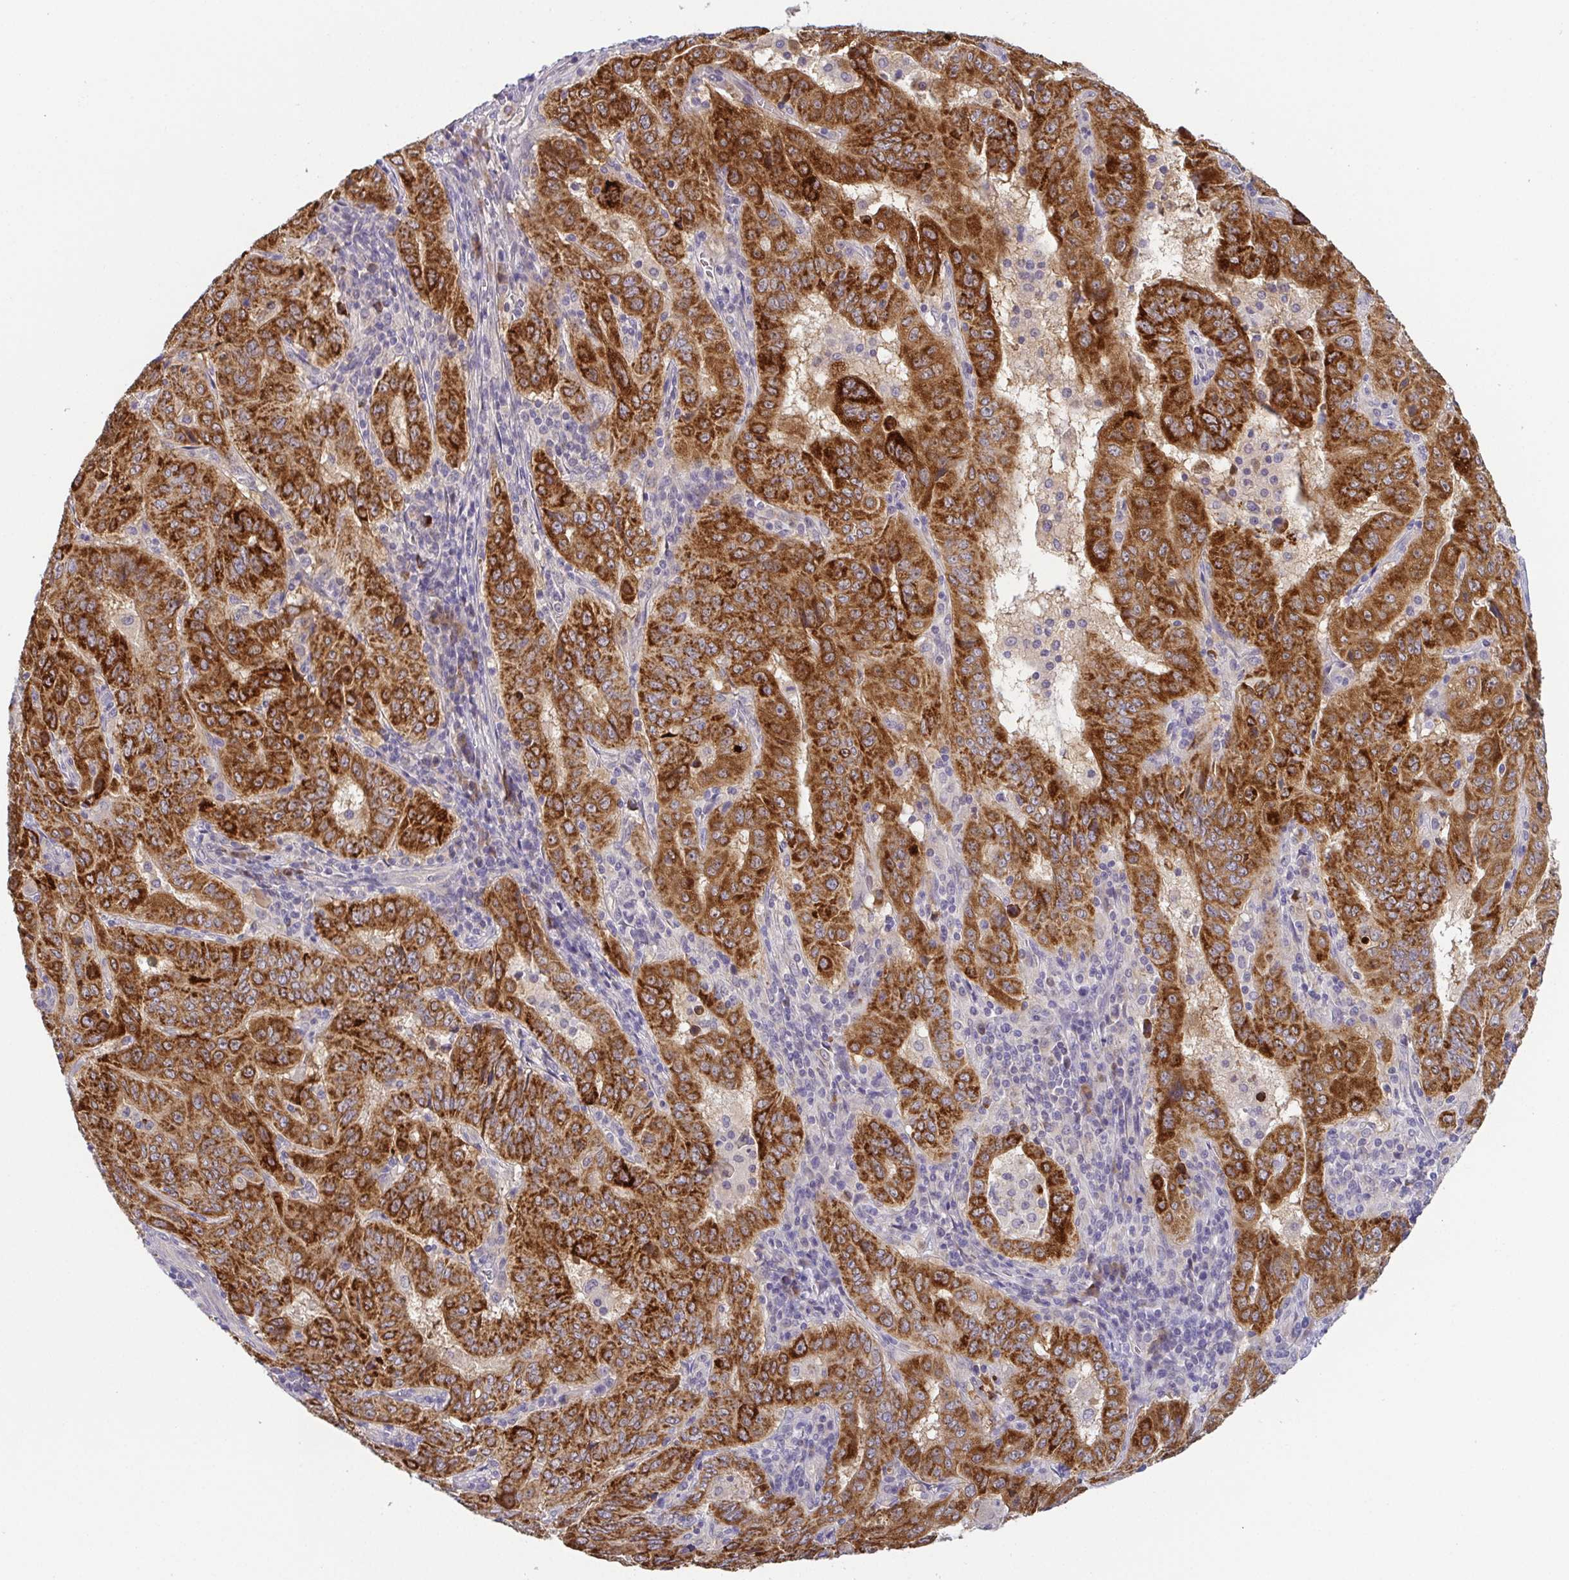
{"staining": {"intensity": "strong", "quantity": ">75%", "location": "cytoplasmic/membranous"}, "tissue": "pancreatic cancer", "cell_type": "Tumor cells", "image_type": "cancer", "snomed": [{"axis": "morphology", "description": "Adenocarcinoma, NOS"}, {"axis": "topography", "description": "Pancreas"}], "caption": "This micrograph demonstrates pancreatic adenocarcinoma stained with immunohistochemistry (IHC) to label a protein in brown. The cytoplasmic/membranous of tumor cells show strong positivity for the protein. Nuclei are counter-stained blue.", "gene": "BCL2L1", "patient": {"sex": "male", "age": 63}}